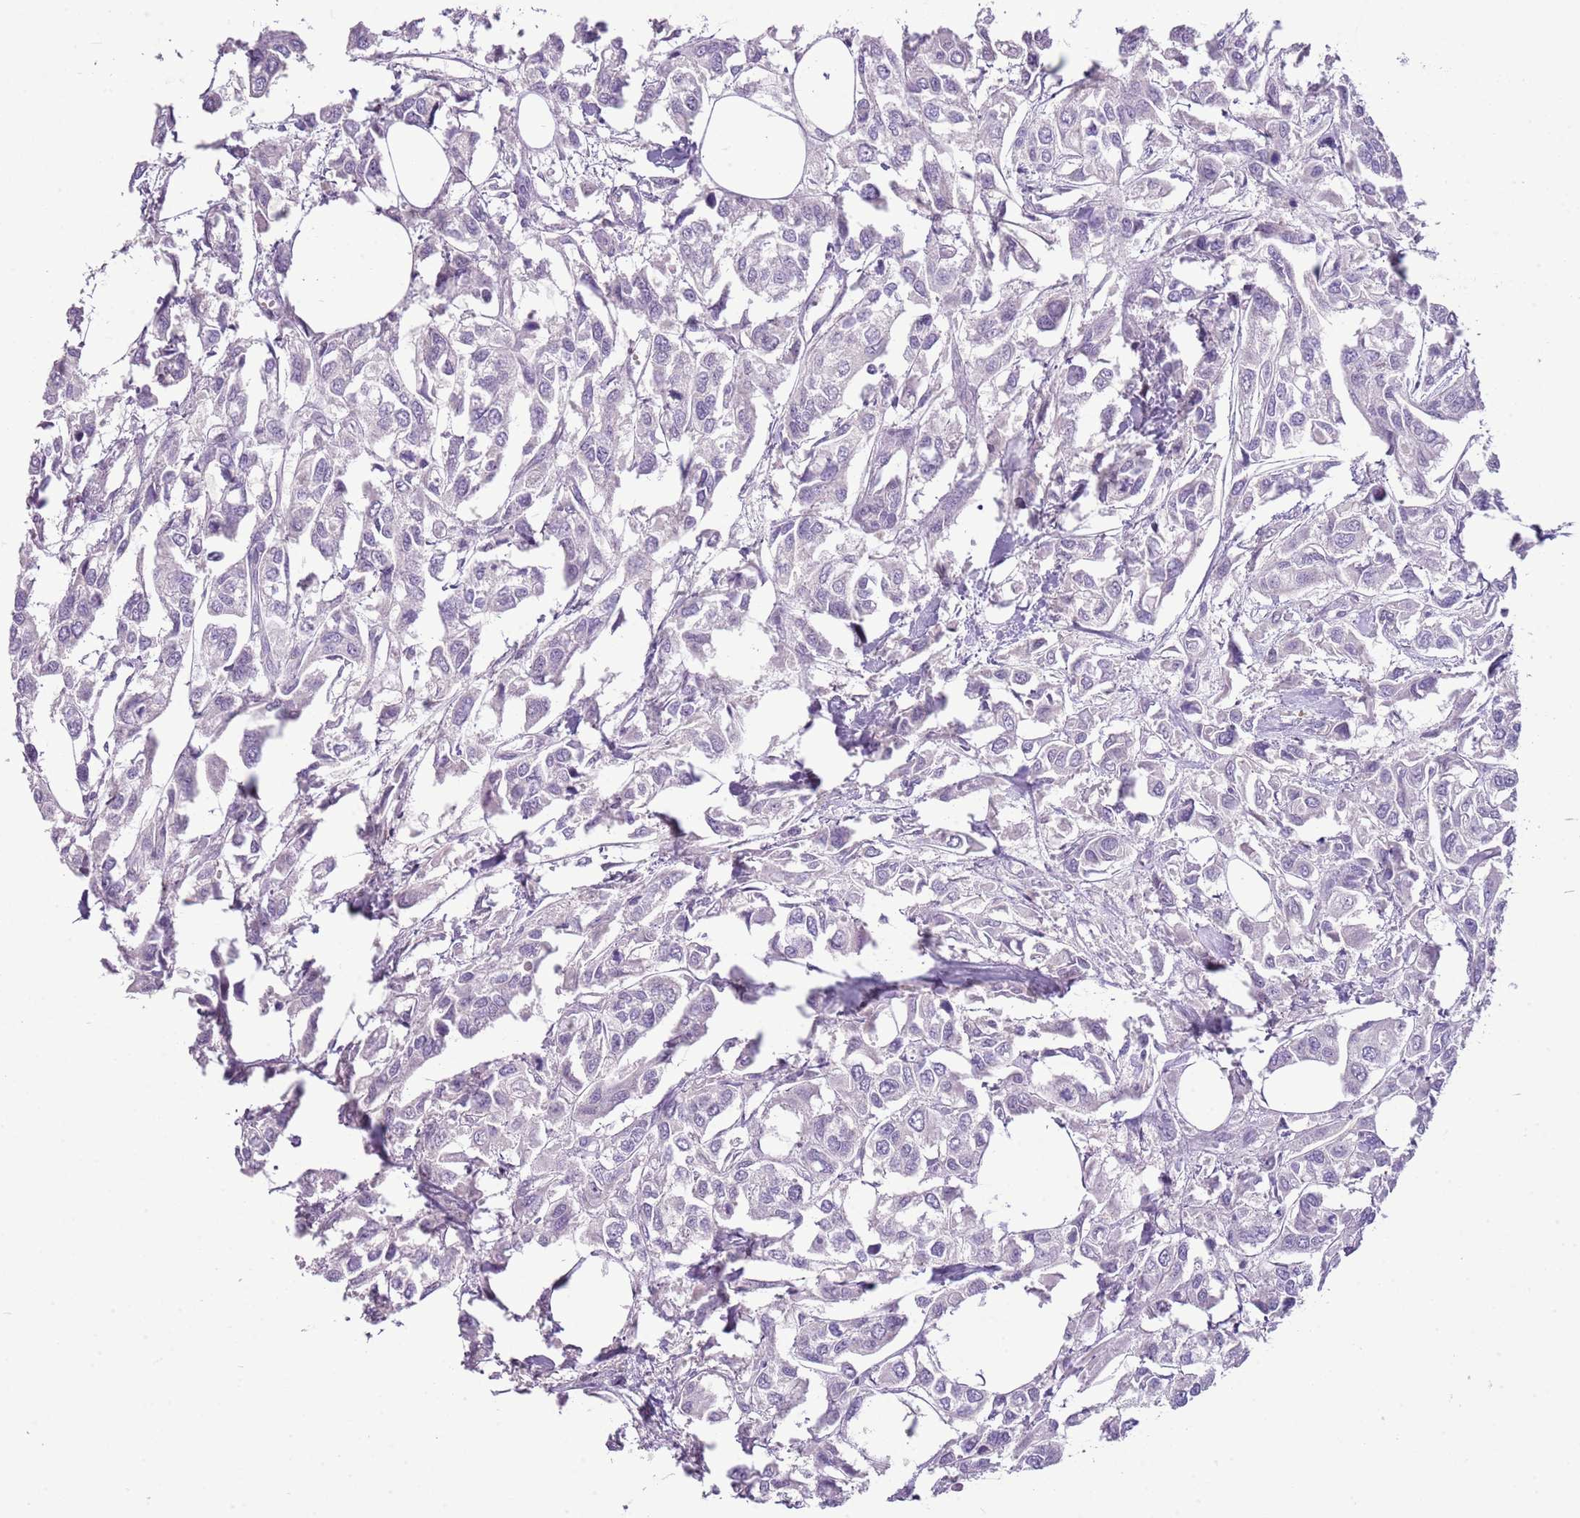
{"staining": {"intensity": "negative", "quantity": "none", "location": "none"}, "tissue": "urothelial cancer", "cell_type": "Tumor cells", "image_type": "cancer", "snomed": [{"axis": "morphology", "description": "Urothelial carcinoma, High grade"}, {"axis": "topography", "description": "Urinary bladder"}], "caption": "Immunohistochemistry (IHC) photomicrograph of human high-grade urothelial carcinoma stained for a protein (brown), which shows no expression in tumor cells.", "gene": "SCAMP5", "patient": {"sex": "male", "age": 67}}